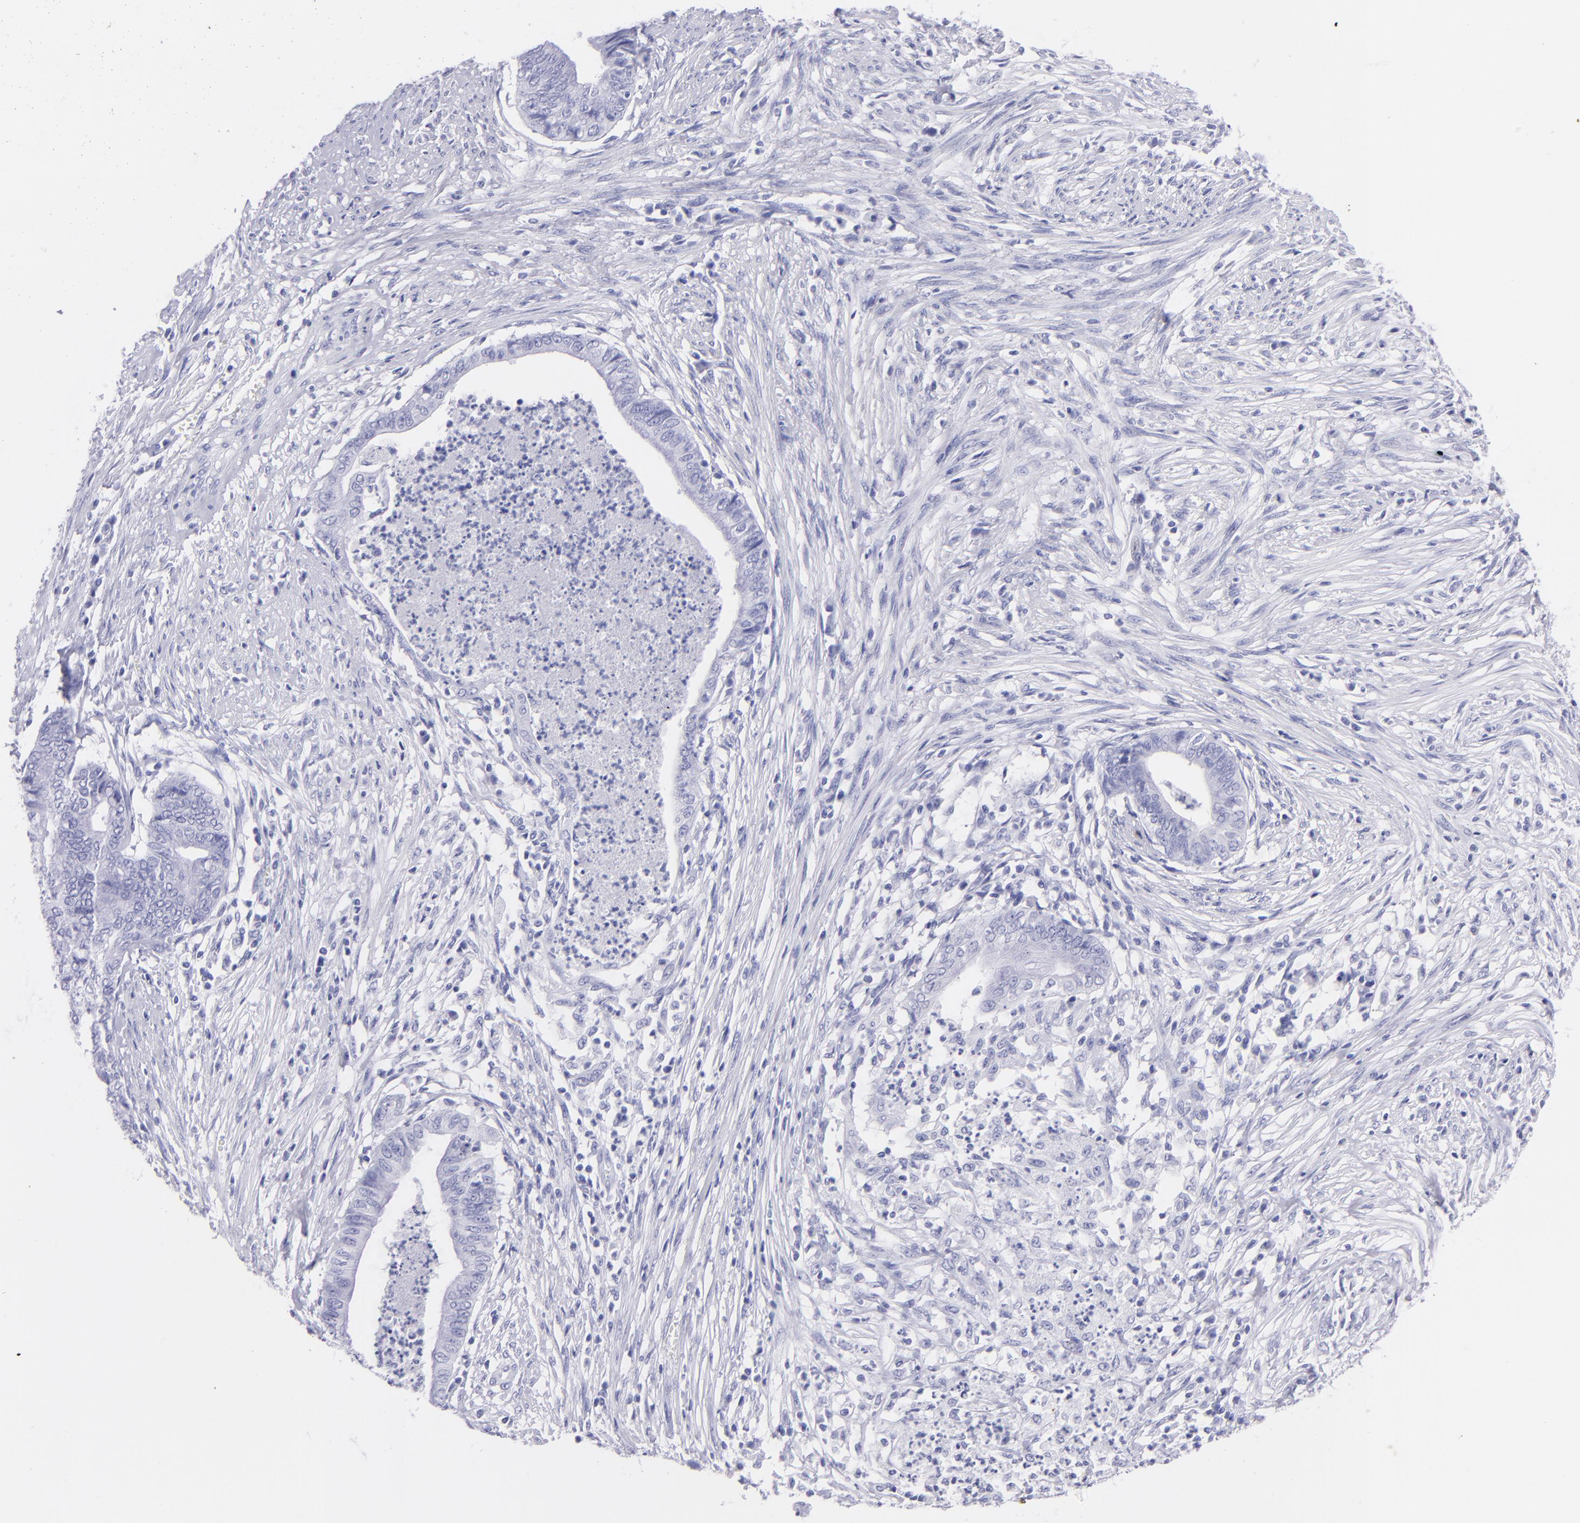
{"staining": {"intensity": "negative", "quantity": "none", "location": "none"}, "tissue": "endometrial cancer", "cell_type": "Tumor cells", "image_type": "cancer", "snomed": [{"axis": "morphology", "description": "Necrosis, NOS"}, {"axis": "morphology", "description": "Adenocarcinoma, NOS"}, {"axis": "topography", "description": "Endometrium"}], "caption": "This is an IHC micrograph of endometrial adenocarcinoma. There is no staining in tumor cells.", "gene": "CNP", "patient": {"sex": "female", "age": 79}}